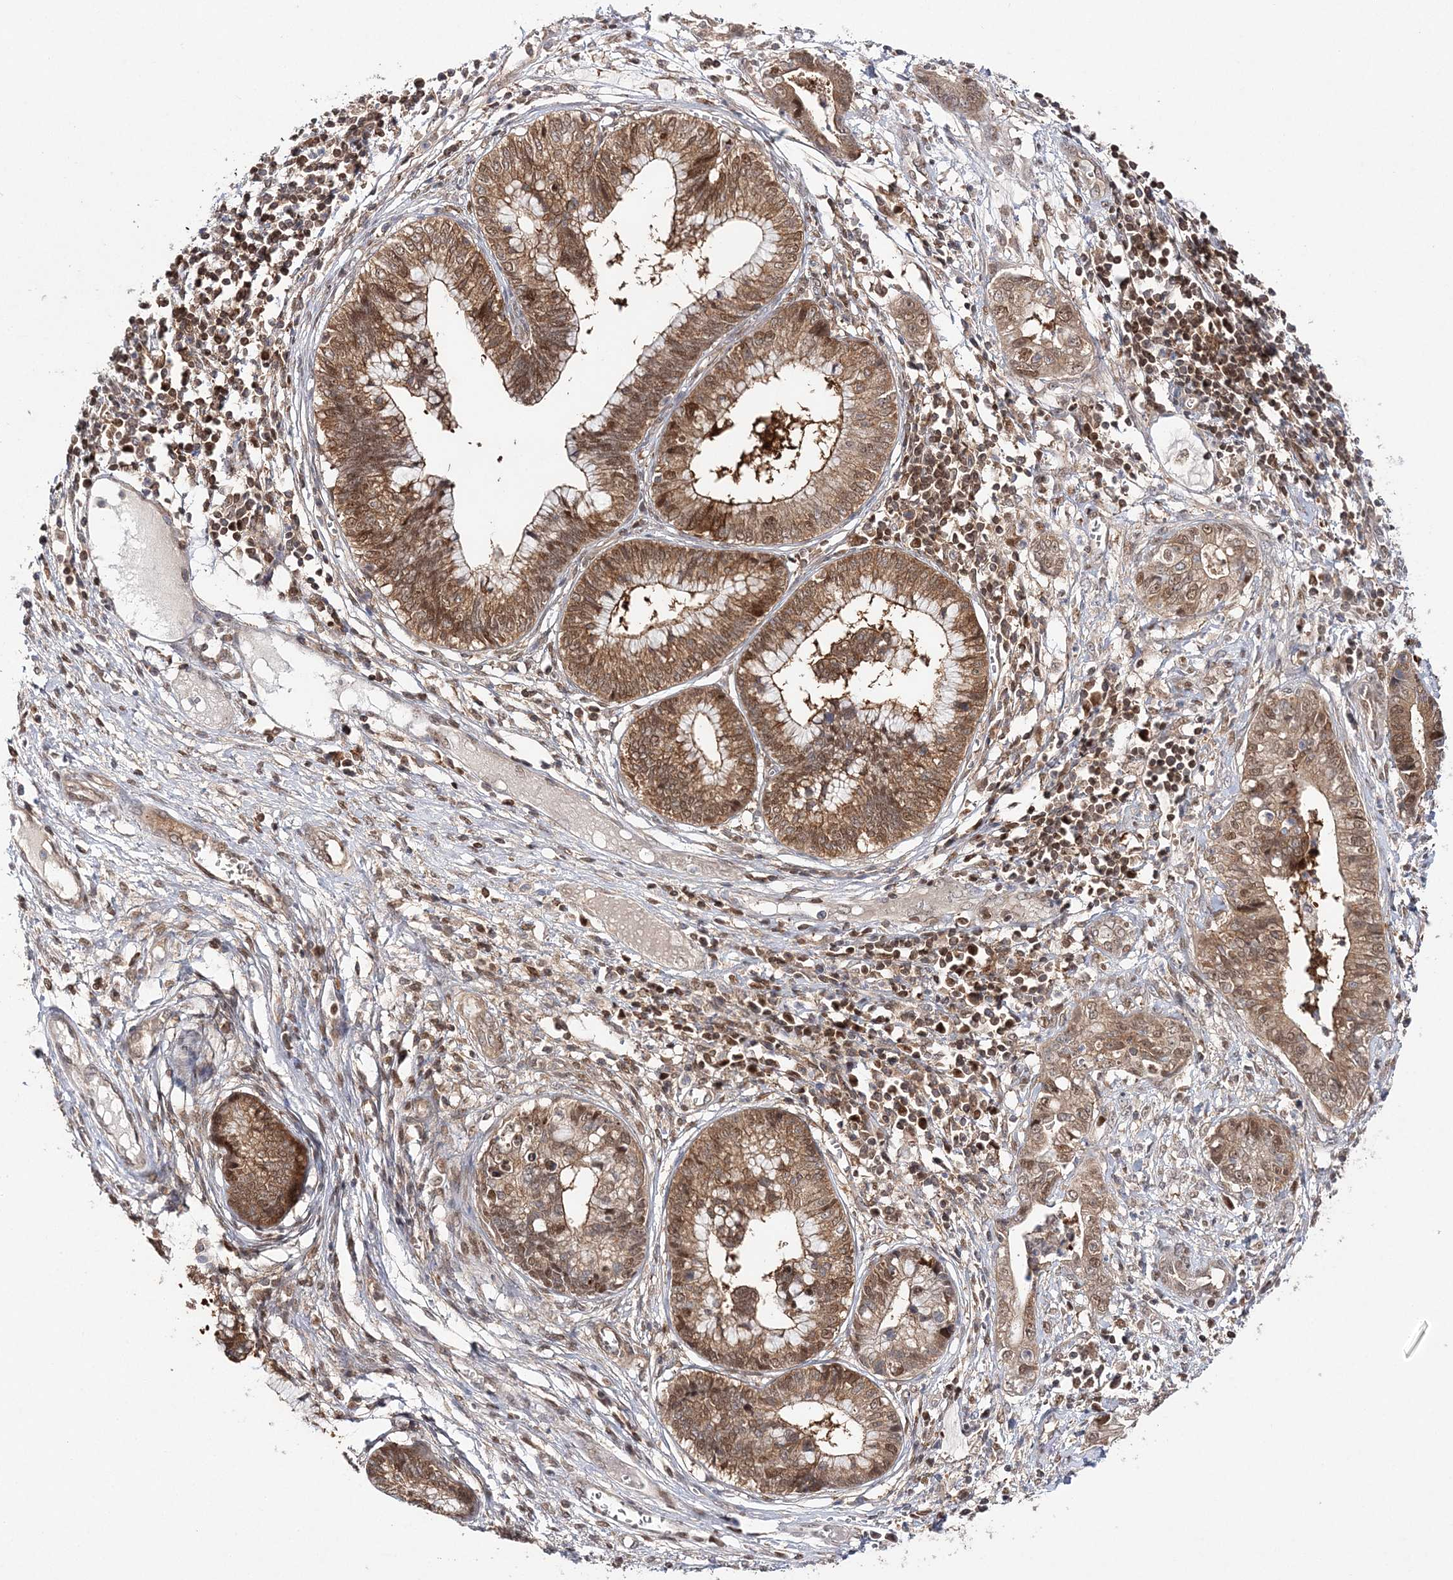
{"staining": {"intensity": "moderate", "quantity": ">75%", "location": "cytoplasmic/membranous,nuclear"}, "tissue": "cervical cancer", "cell_type": "Tumor cells", "image_type": "cancer", "snomed": [{"axis": "morphology", "description": "Adenocarcinoma, NOS"}, {"axis": "topography", "description": "Cervix"}], "caption": "Adenocarcinoma (cervical) stained with a brown dye shows moderate cytoplasmic/membranous and nuclear positive positivity in about >75% of tumor cells.", "gene": "NIF3L1", "patient": {"sex": "female", "age": 44}}